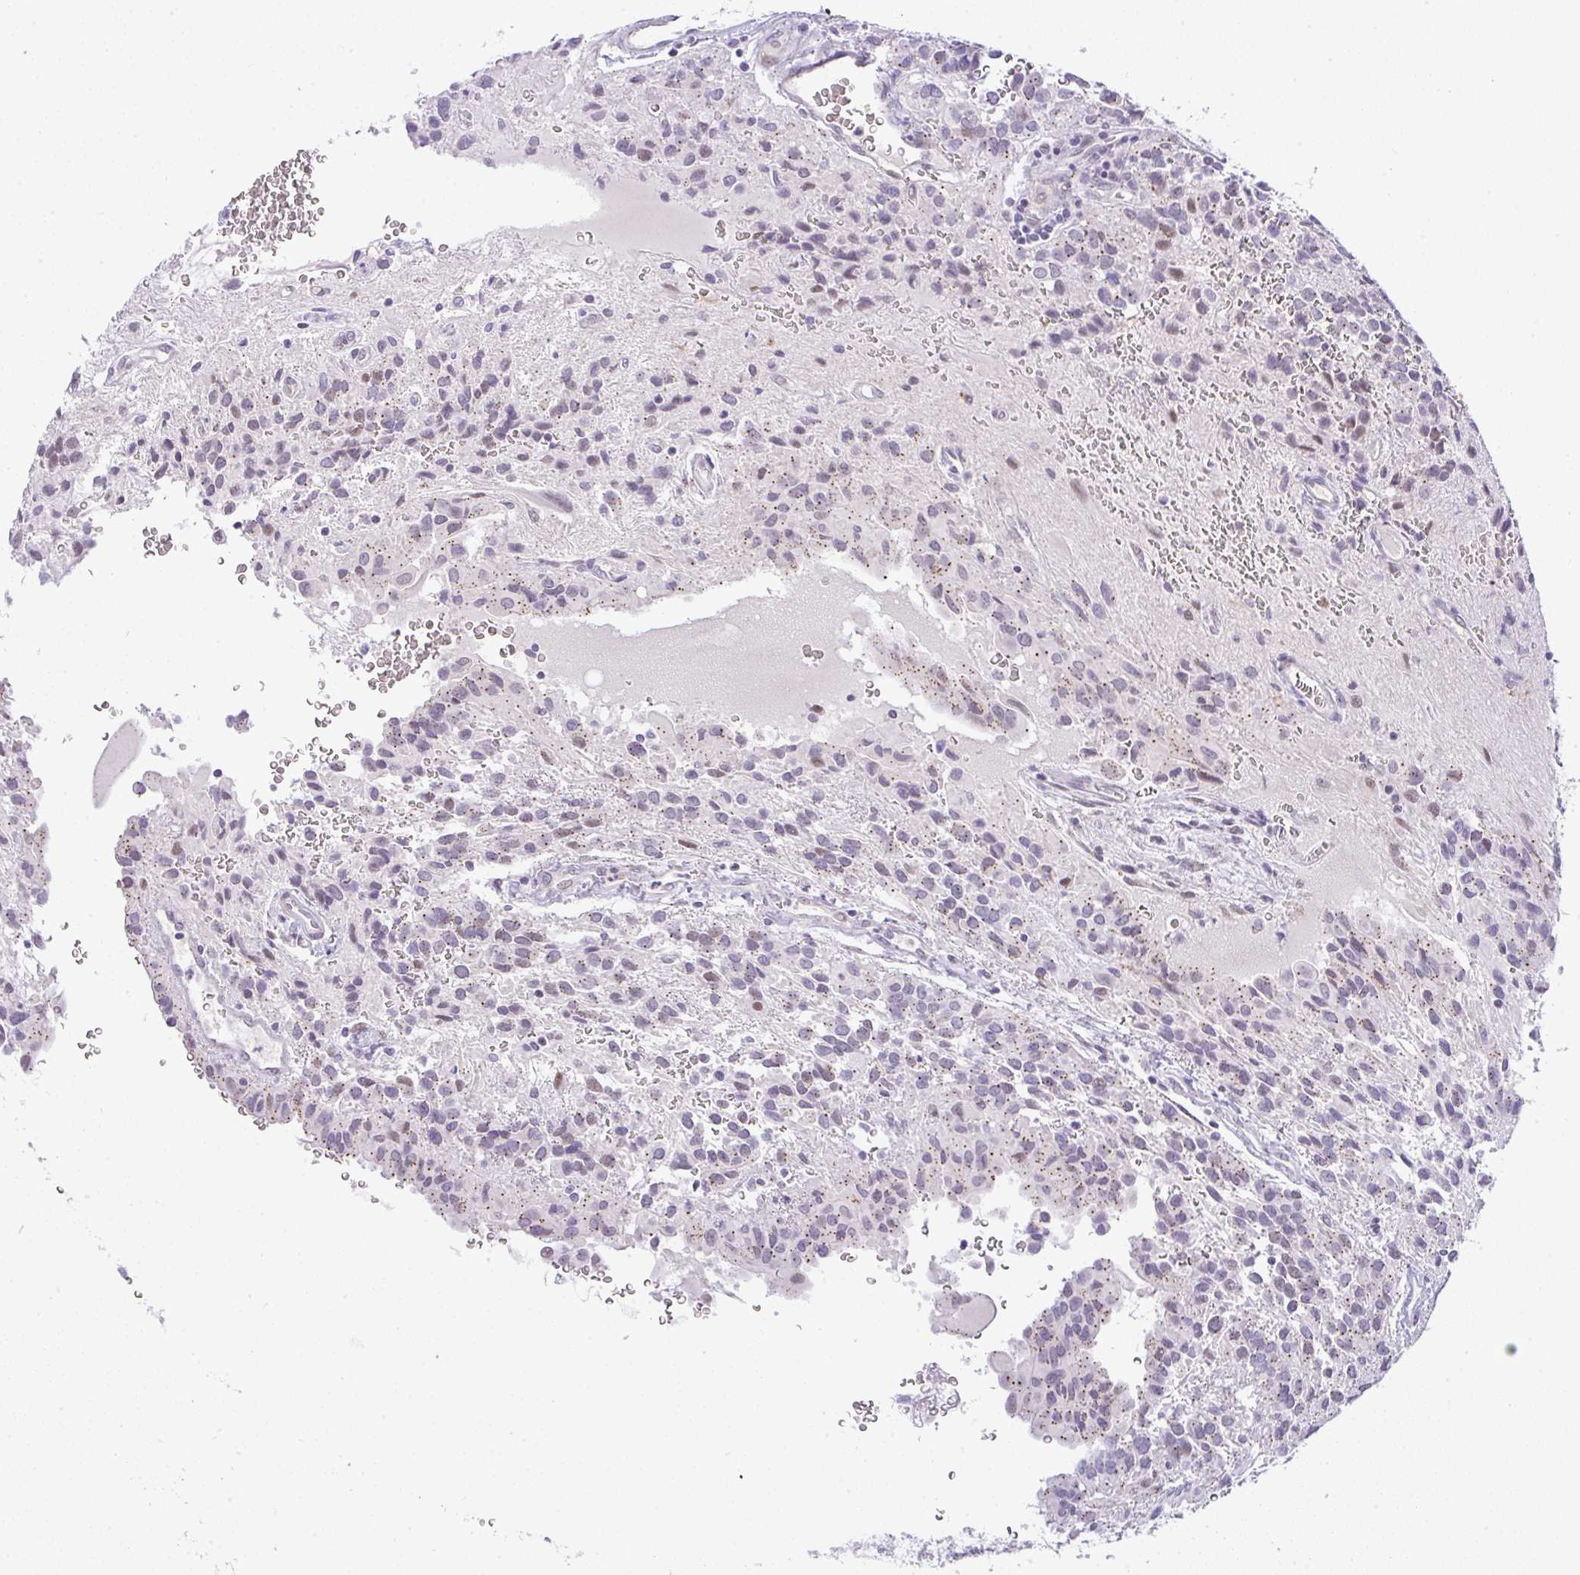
{"staining": {"intensity": "weak", "quantity": "25%-75%", "location": "cytoplasmic/membranous"}, "tissue": "glioma", "cell_type": "Tumor cells", "image_type": "cancer", "snomed": [{"axis": "morphology", "description": "Glioma, malignant, Low grade"}, {"axis": "topography", "description": "Brain"}], "caption": "Protein analysis of malignant low-grade glioma tissue shows weak cytoplasmic/membranous positivity in about 25%-75% of tumor cells.", "gene": "FAM177A1", "patient": {"sex": "male", "age": 56}}